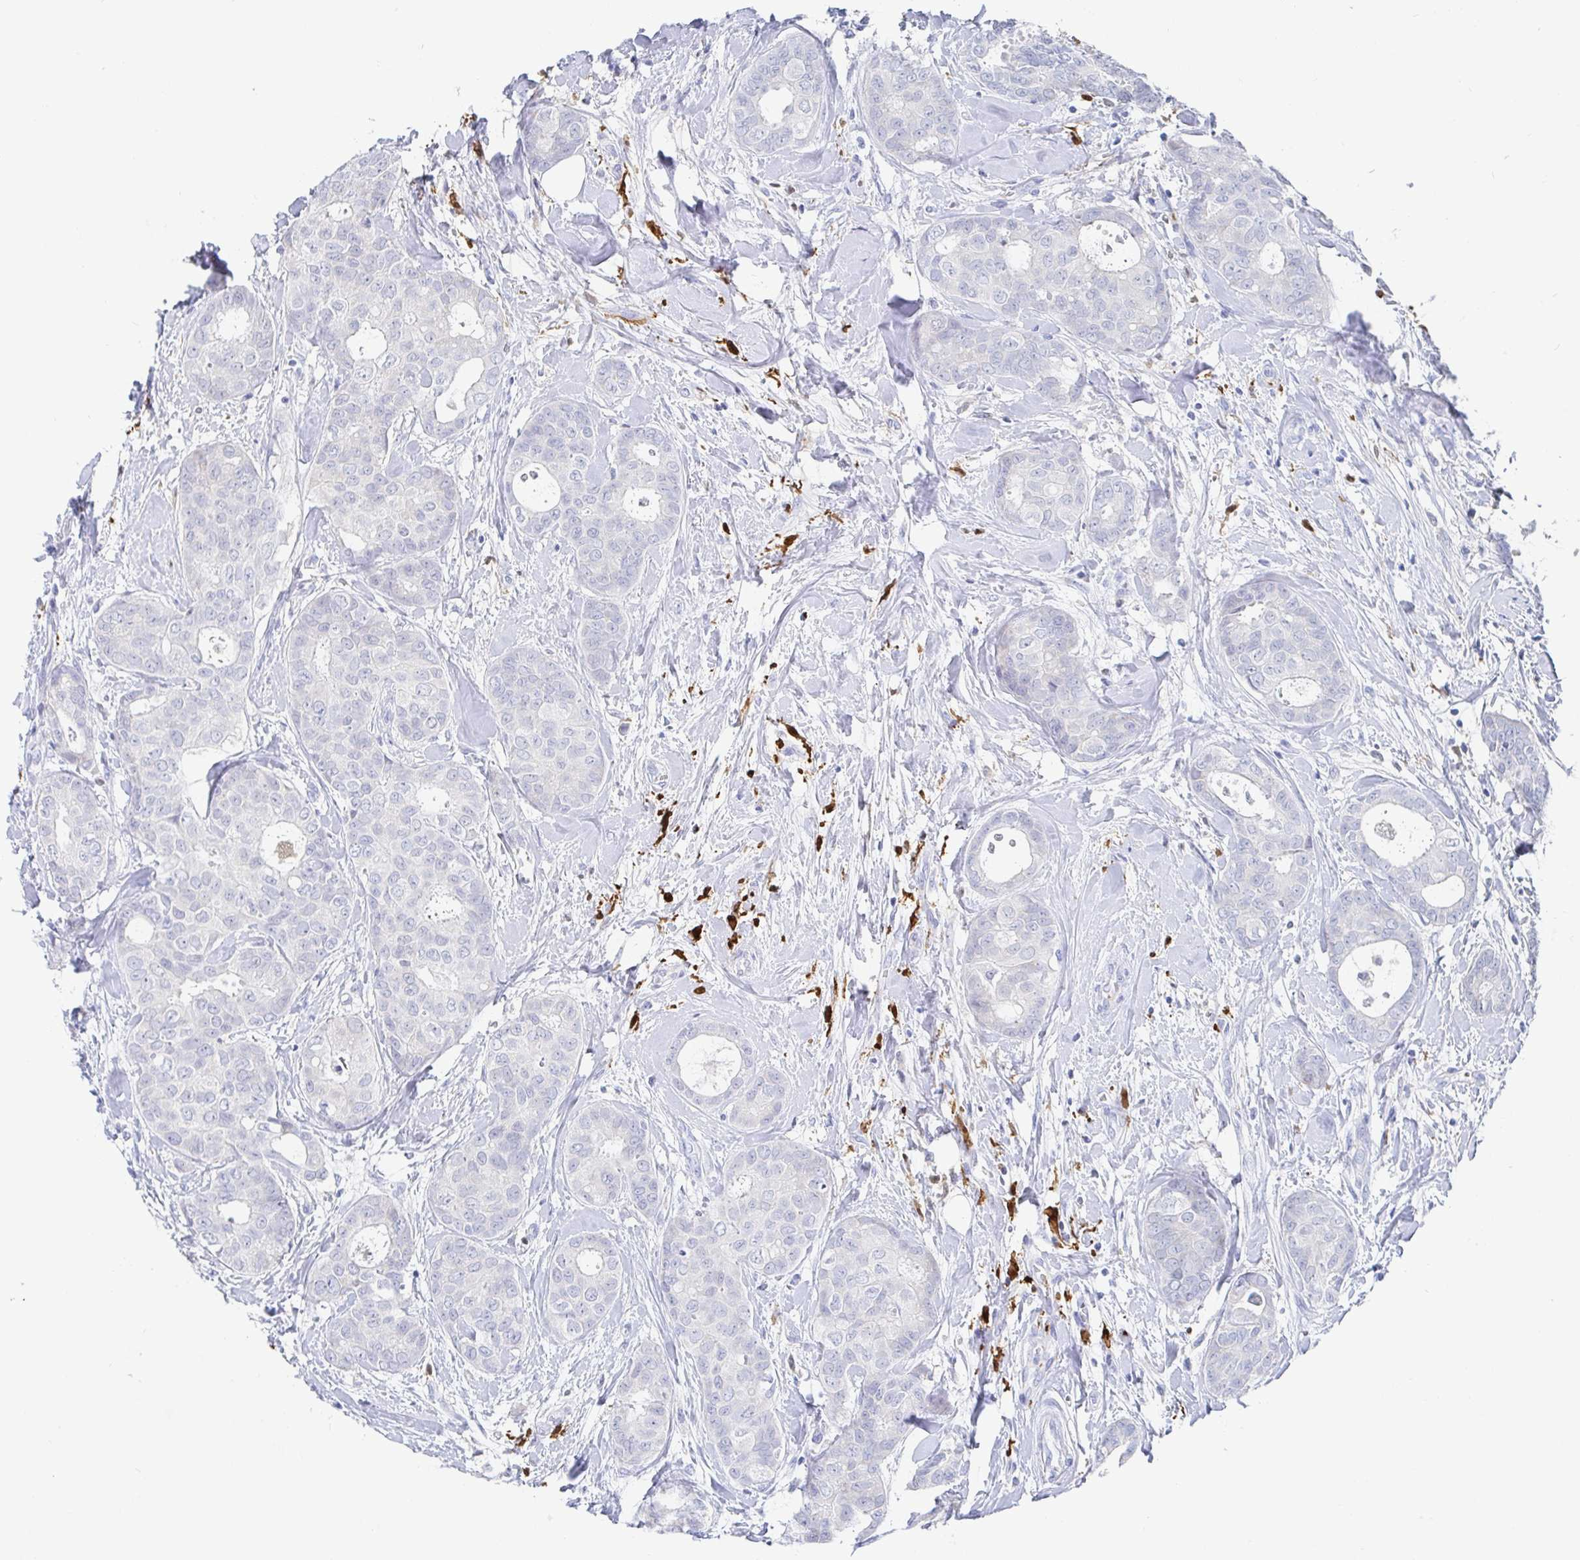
{"staining": {"intensity": "negative", "quantity": "none", "location": "none"}, "tissue": "breast cancer", "cell_type": "Tumor cells", "image_type": "cancer", "snomed": [{"axis": "morphology", "description": "Duct carcinoma"}, {"axis": "topography", "description": "Breast"}], "caption": "The micrograph demonstrates no staining of tumor cells in breast cancer.", "gene": "OR2A4", "patient": {"sex": "female", "age": 45}}